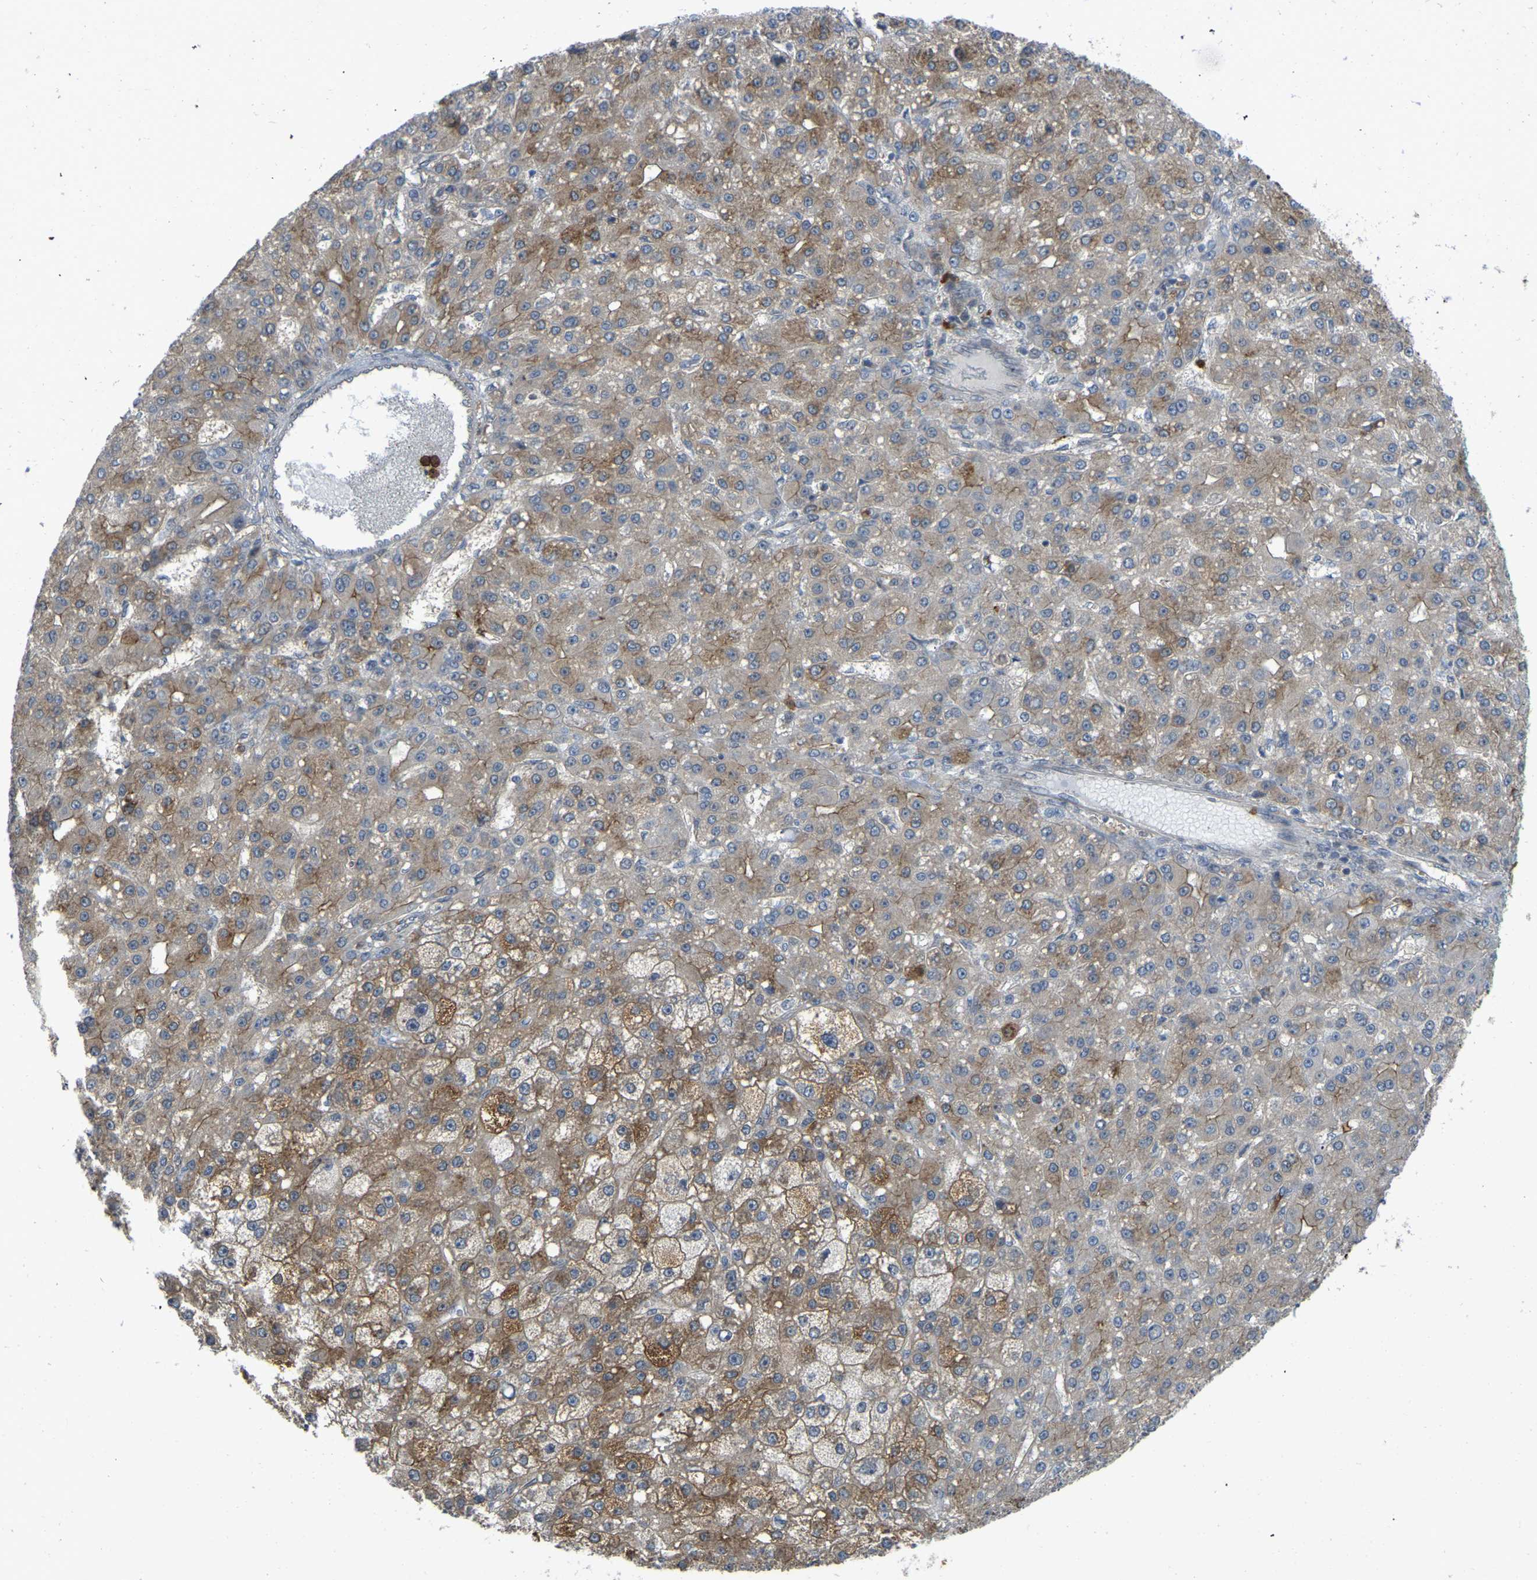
{"staining": {"intensity": "moderate", "quantity": ">75%", "location": "cytoplasmic/membranous"}, "tissue": "liver cancer", "cell_type": "Tumor cells", "image_type": "cancer", "snomed": [{"axis": "morphology", "description": "Carcinoma, Hepatocellular, NOS"}, {"axis": "topography", "description": "Liver"}], "caption": "Liver cancer was stained to show a protein in brown. There is medium levels of moderate cytoplasmic/membranous staining in about >75% of tumor cells. Using DAB (brown) and hematoxylin (blue) stains, captured at high magnification using brightfield microscopy.", "gene": "SERPINB5", "patient": {"sex": "male", "age": 67}}